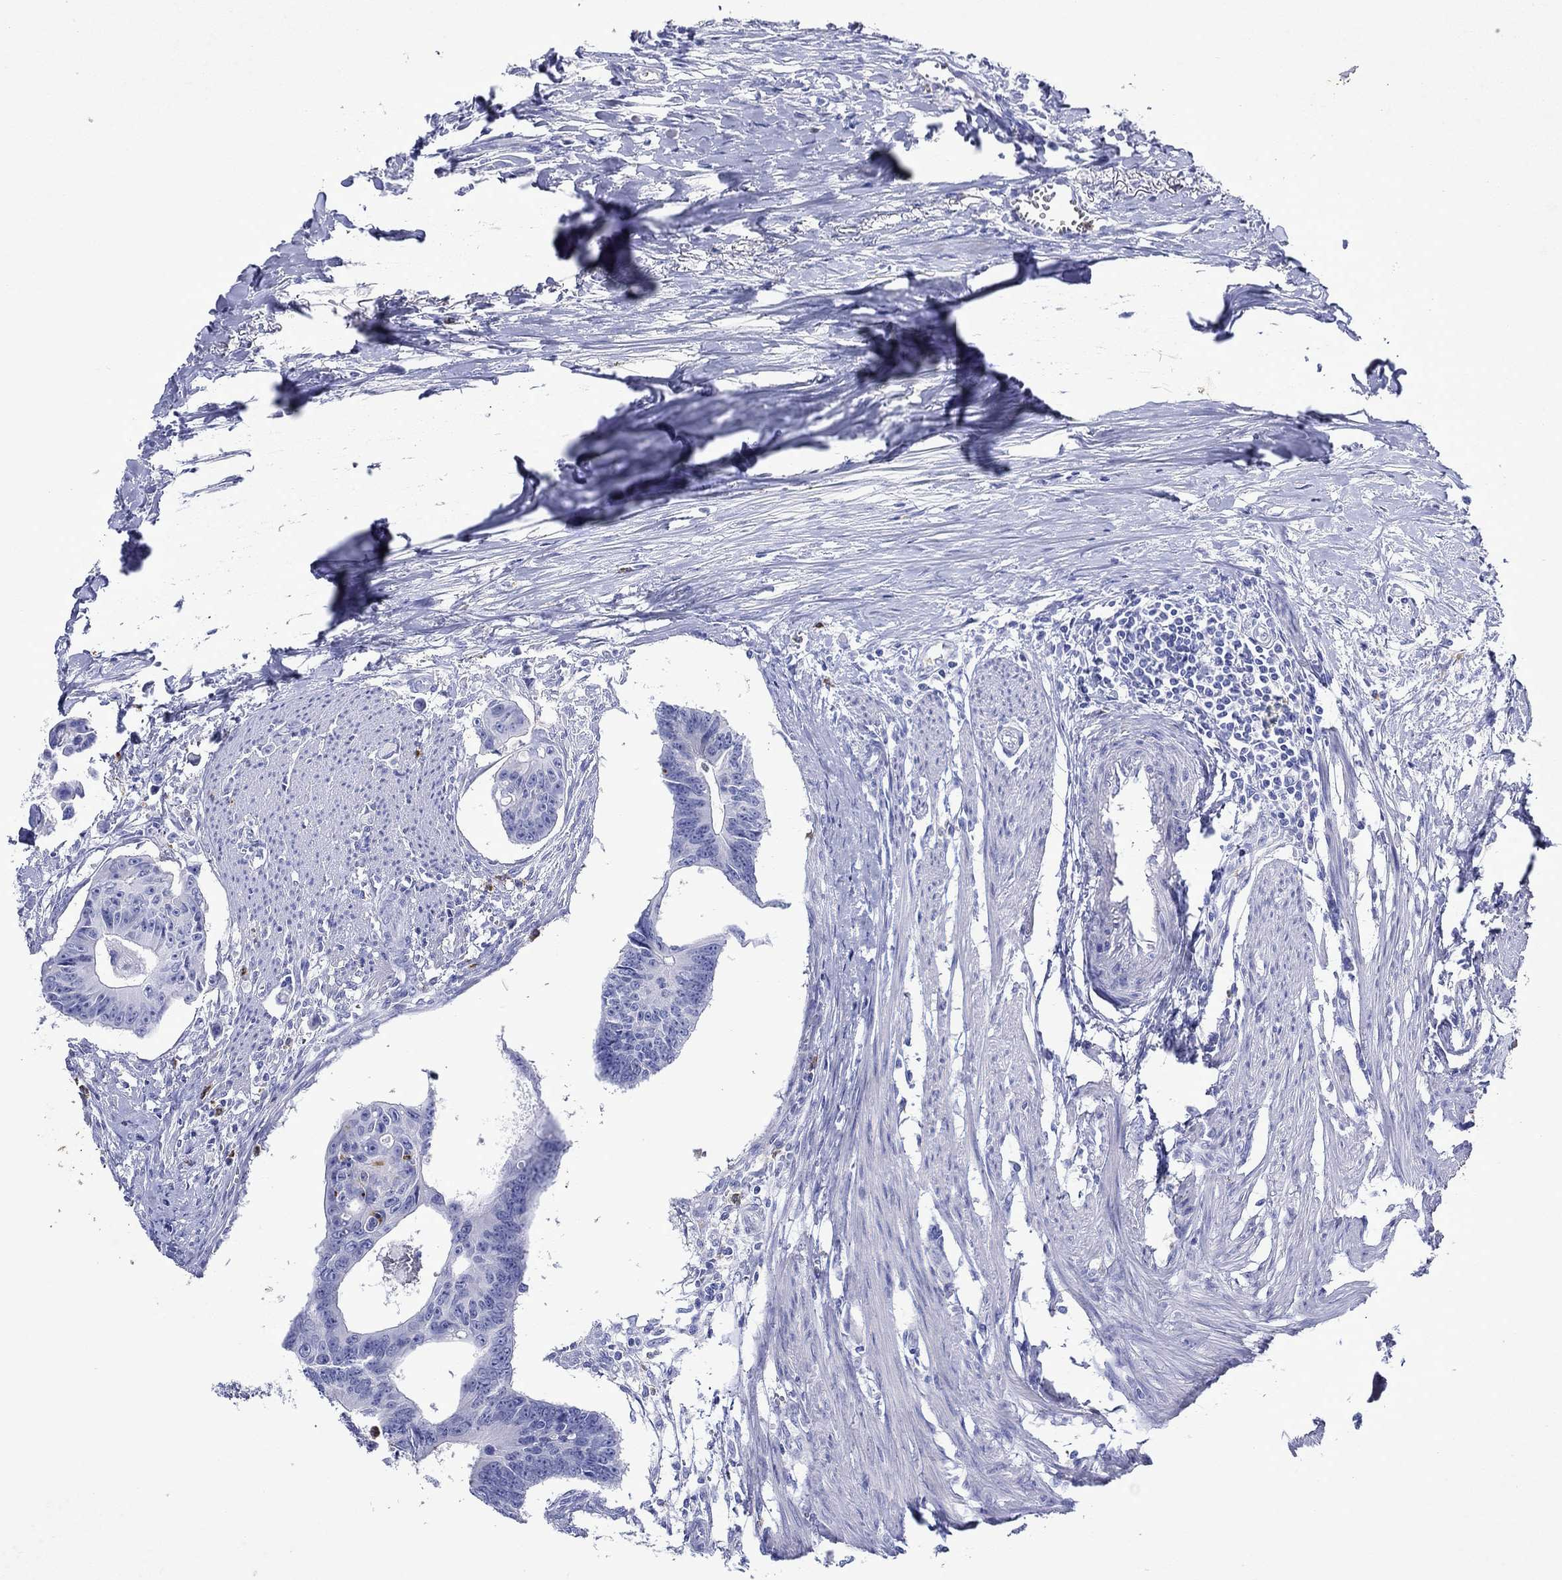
{"staining": {"intensity": "negative", "quantity": "none", "location": "none"}, "tissue": "colorectal cancer", "cell_type": "Tumor cells", "image_type": "cancer", "snomed": [{"axis": "morphology", "description": "Adenocarcinoma, NOS"}, {"axis": "topography", "description": "Colon"}], "caption": "Immunohistochemistry (IHC) image of colorectal cancer (adenocarcinoma) stained for a protein (brown), which exhibits no positivity in tumor cells. The staining is performed using DAB (3,3'-diaminobenzidine) brown chromogen with nuclei counter-stained in using hematoxylin.", "gene": "EPX", "patient": {"sex": "male", "age": 70}}